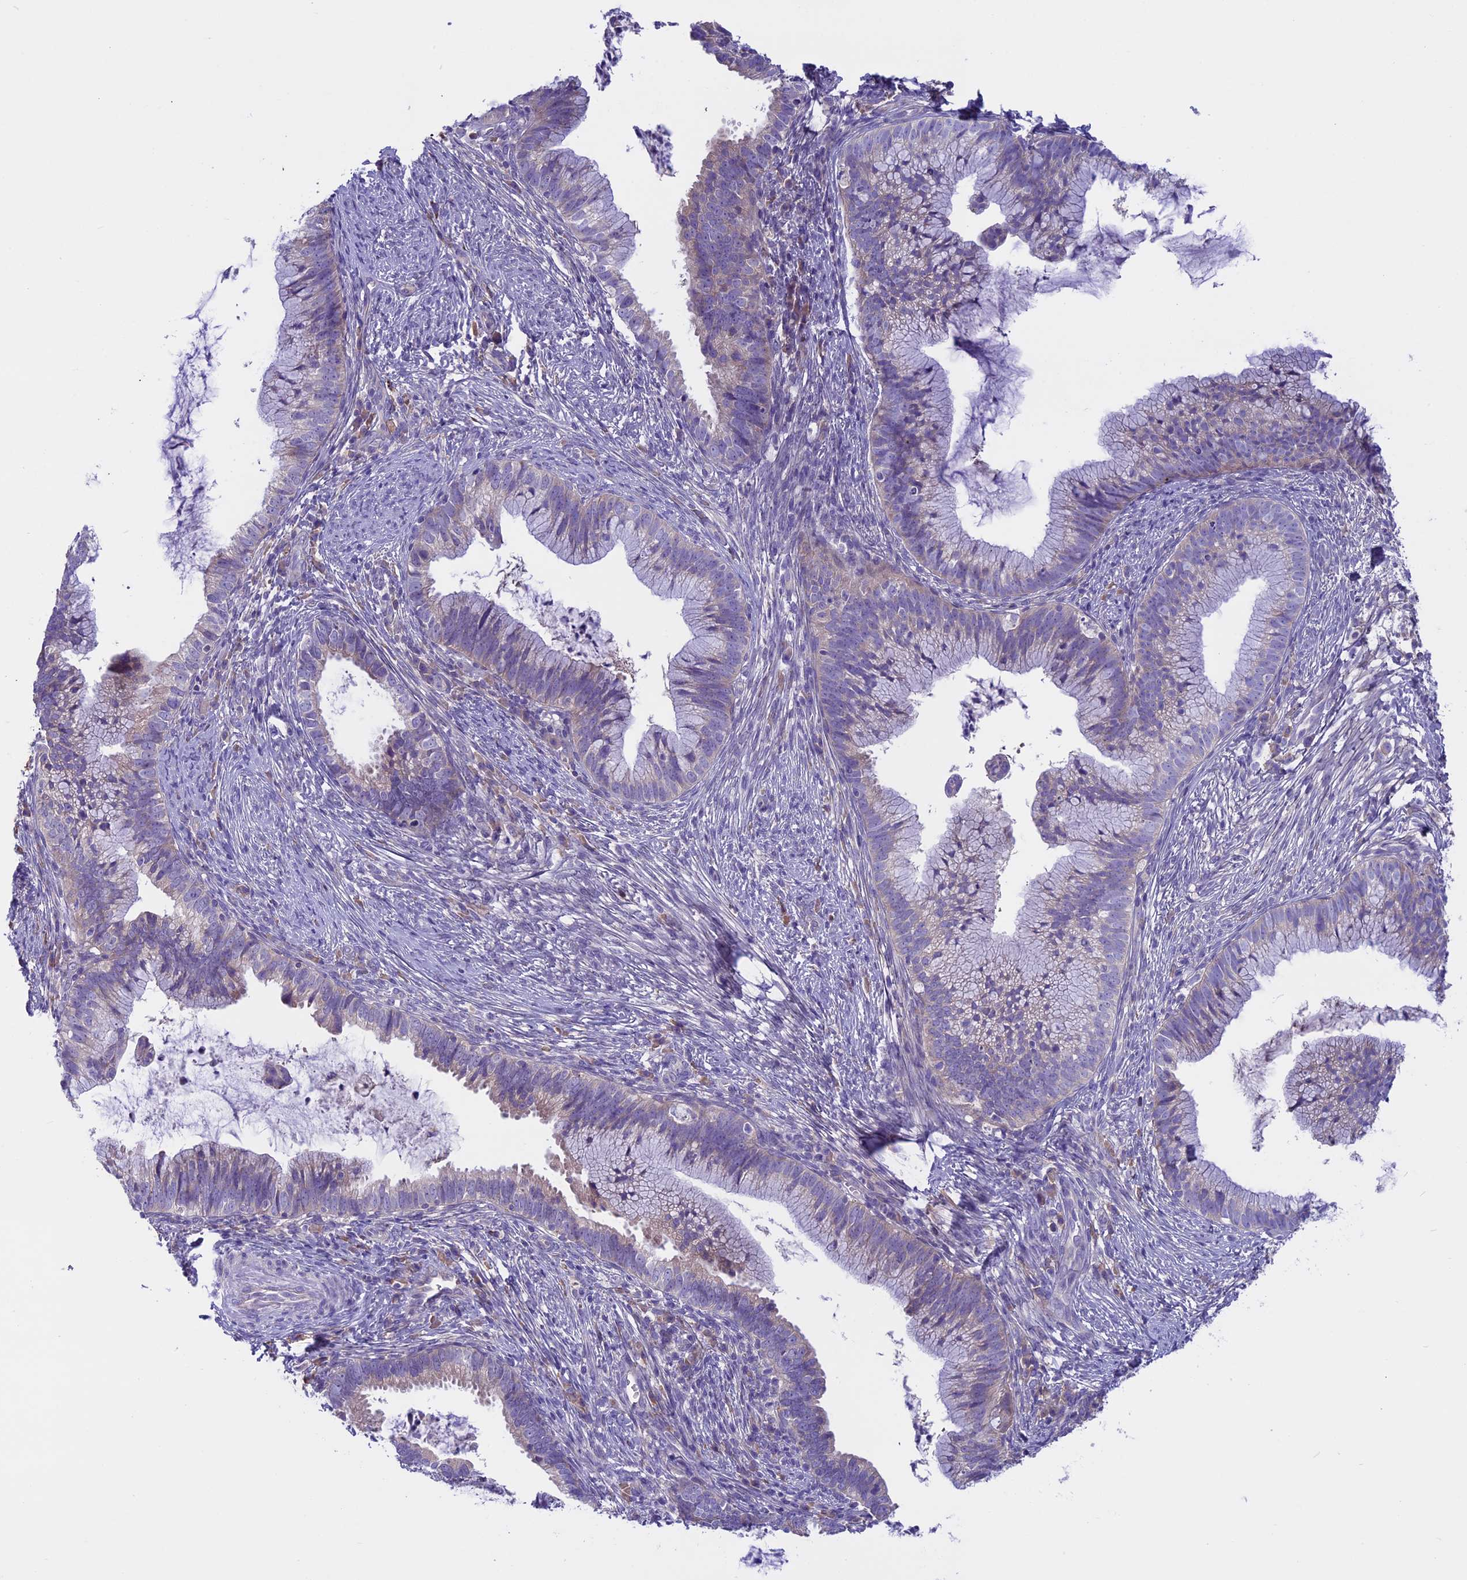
{"staining": {"intensity": "weak", "quantity": "<25%", "location": "cytoplasmic/membranous"}, "tissue": "cervical cancer", "cell_type": "Tumor cells", "image_type": "cancer", "snomed": [{"axis": "morphology", "description": "Adenocarcinoma, NOS"}, {"axis": "topography", "description": "Cervix"}], "caption": "This histopathology image is of cervical cancer stained with IHC to label a protein in brown with the nuclei are counter-stained blue. There is no expression in tumor cells.", "gene": "DCTN5", "patient": {"sex": "female", "age": 36}}